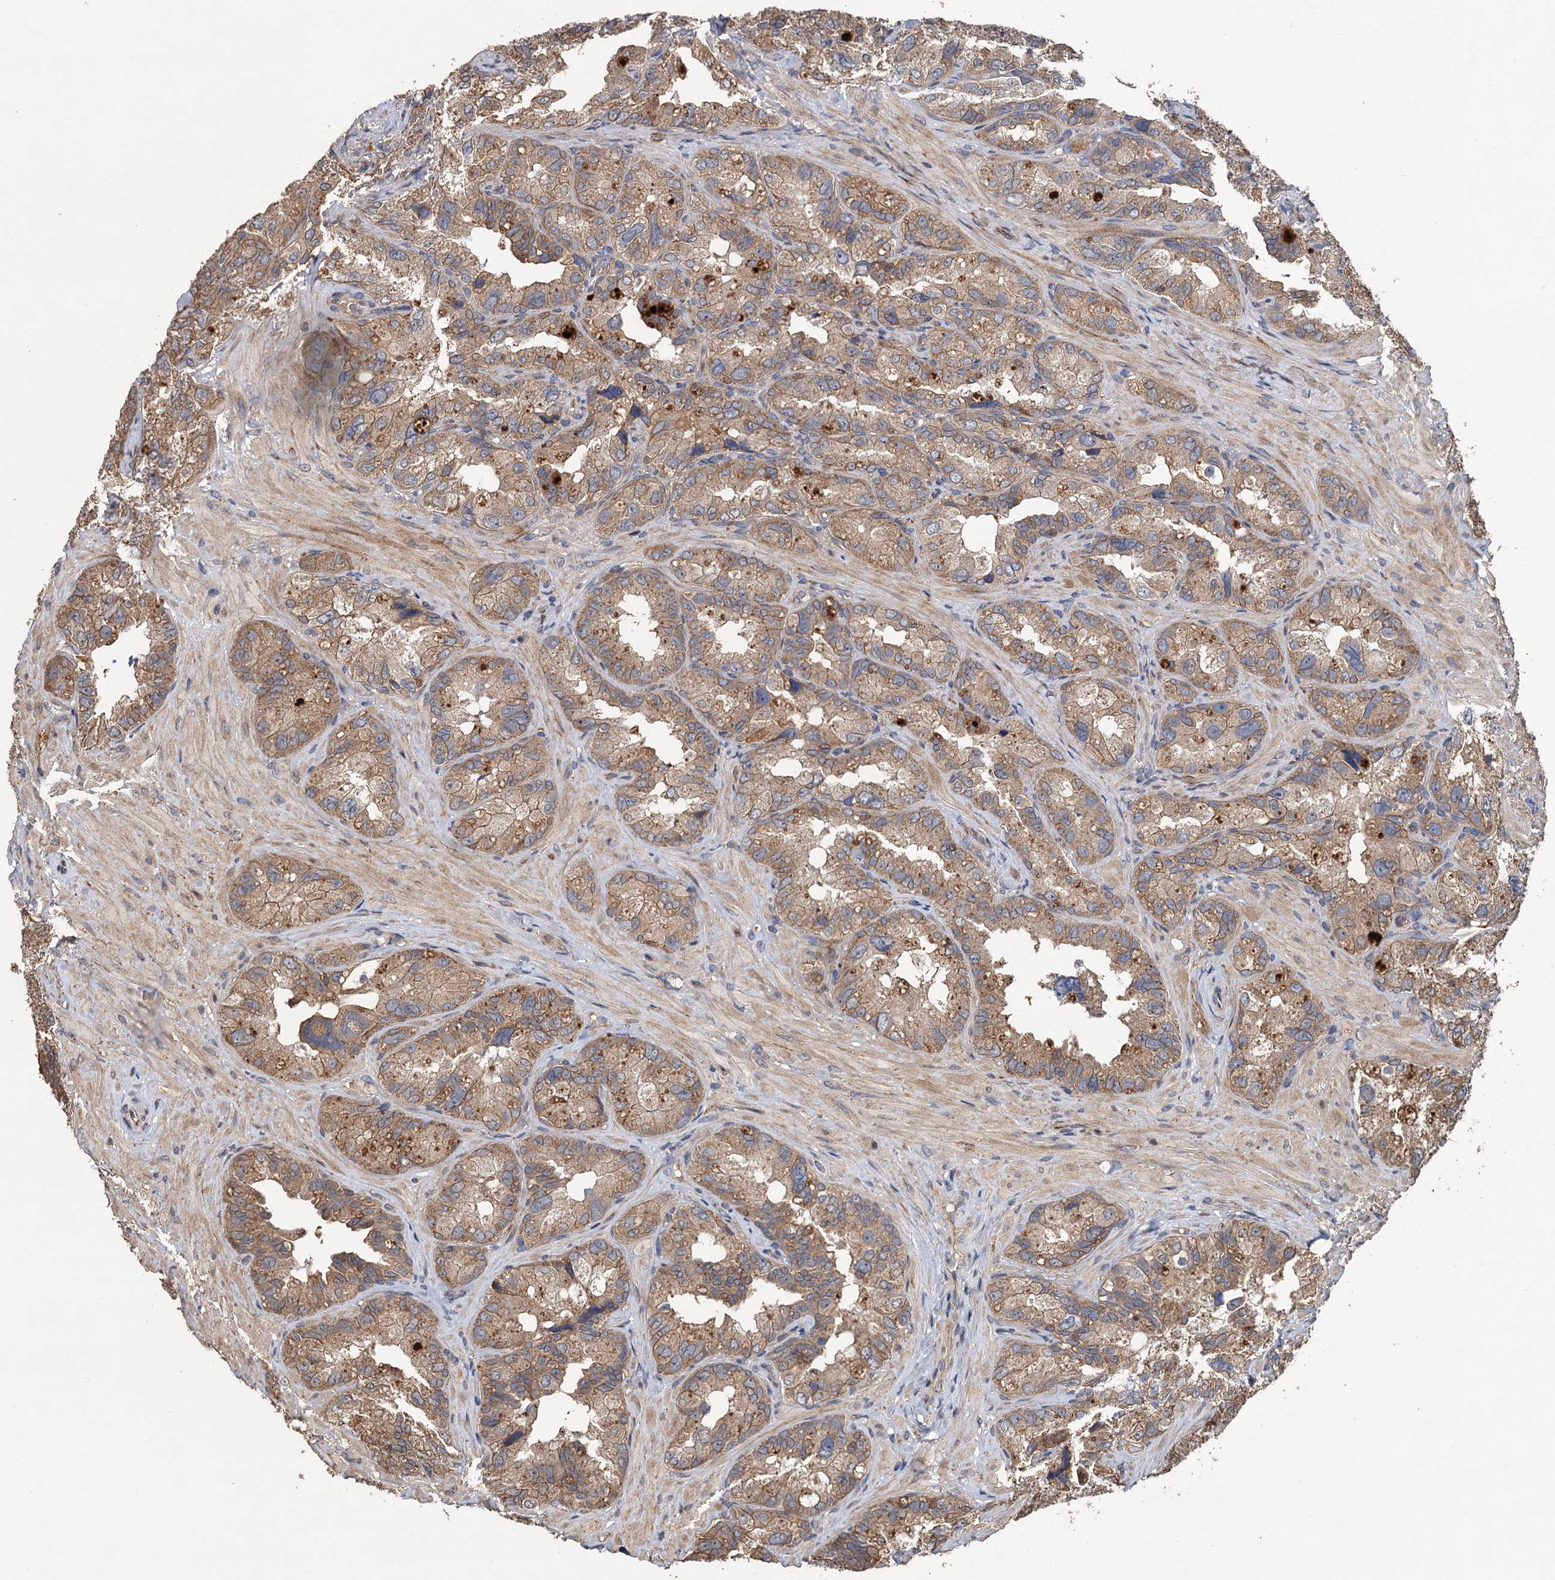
{"staining": {"intensity": "weak", "quantity": ">75%", "location": "cytoplasmic/membranous"}, "tissue": "seminal vesicle", "cell_type": "Glandular cells", "image_type": "normal", "snomed": [{"axis": "morphology", "description": "Normal tissue, NOS"}, {"axis": "topography", "description": "Seminal veicle"}, {"axis": "topography", "description": "Peripheral nerve tissue"}], "caption": "IHC image of unremarkable seminal vesicle stained for a protein (brown), which displays low levels of weak cytoplasmic/membranous staining in about >75% of glandular cells.", "gene": "TMEM39B", "patient": {"sex": "male", "age": 67}}